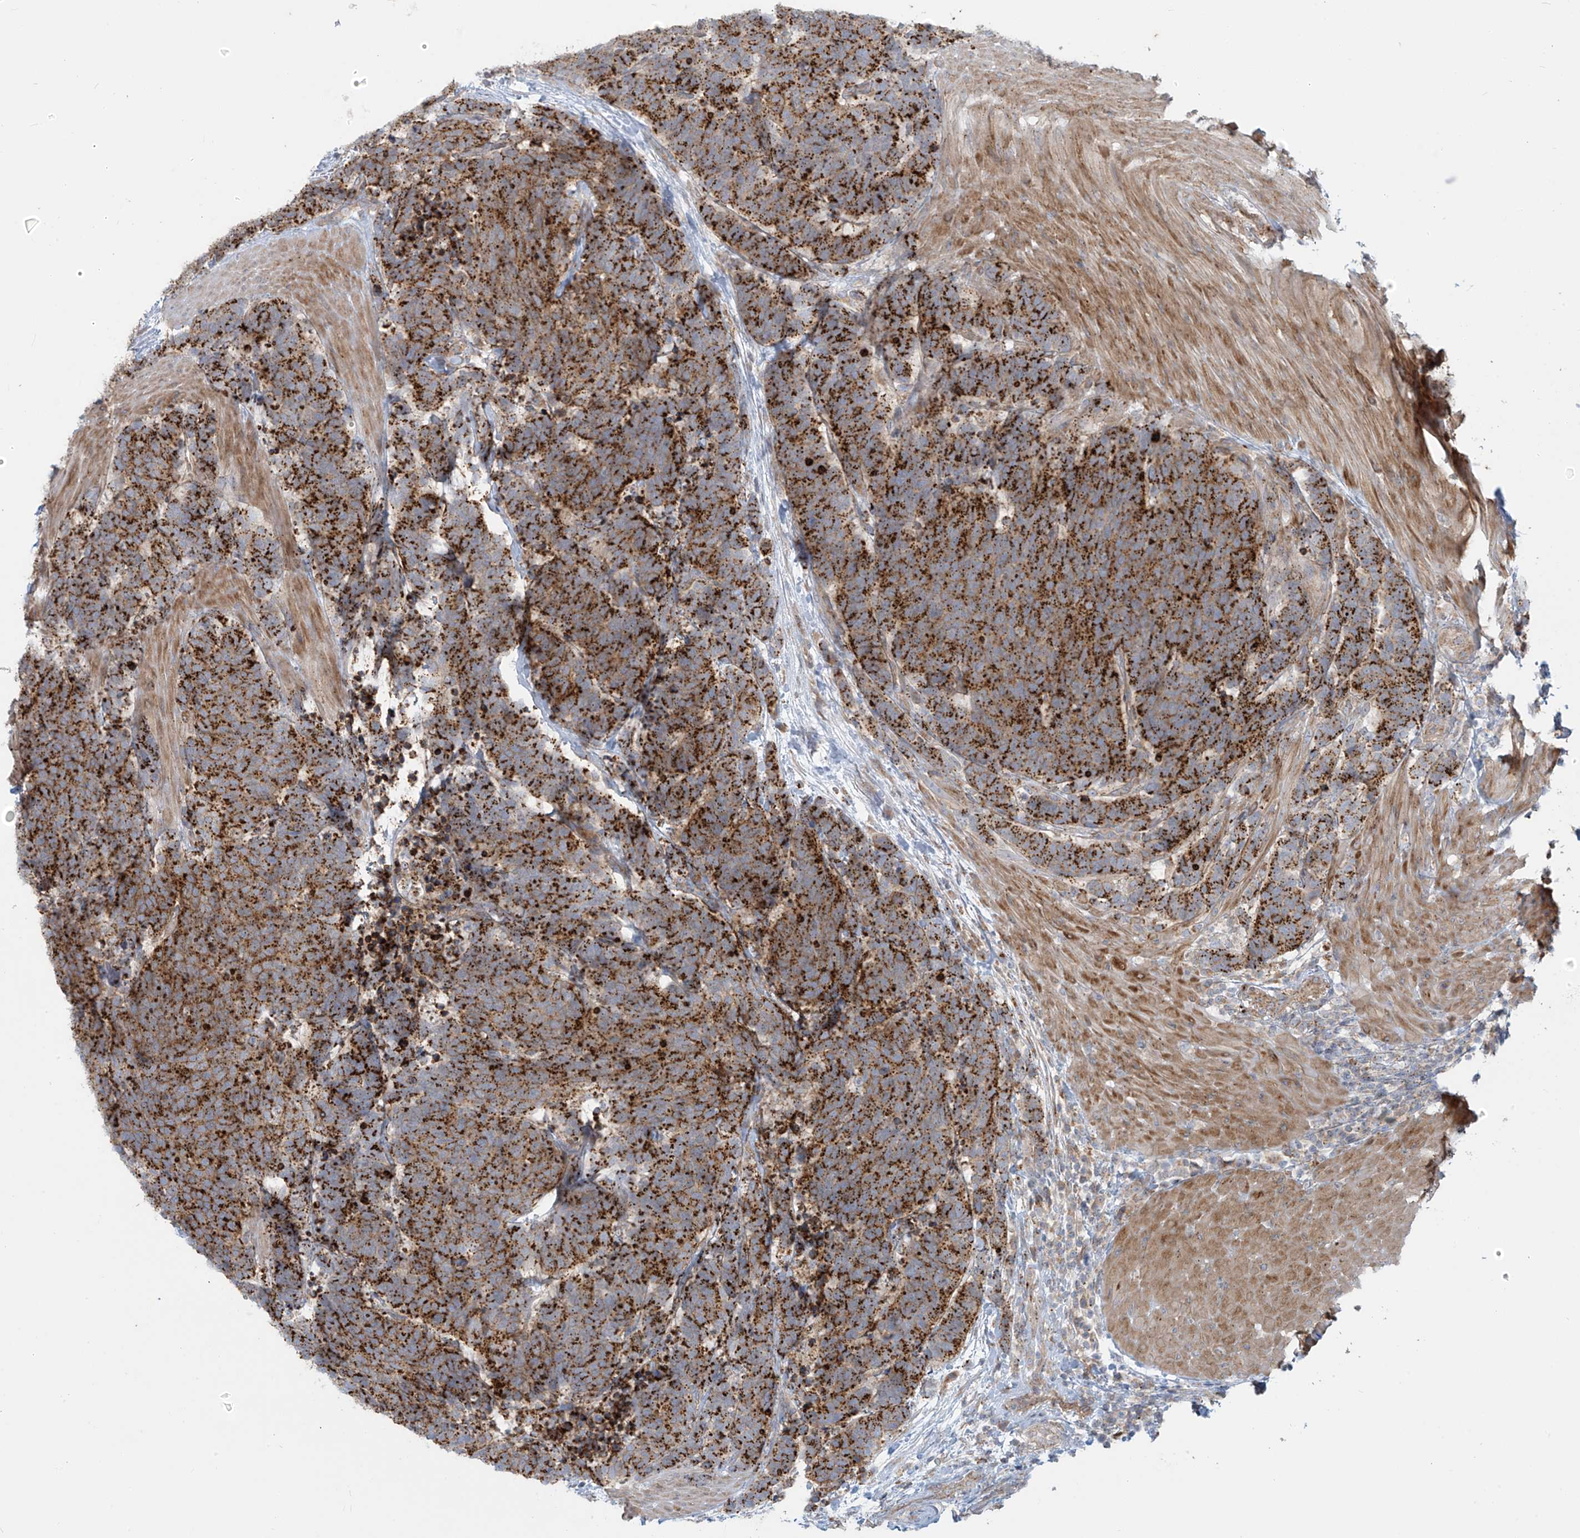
{"staining": {"intensity": "strong", "quantity": ">75%", "location": "cytoplasmic/membranous"}, "tissue": "carcinoid", "cell_type": "Tumor cells", "image_type": "cancer", "snomed": [{"axis": "morphology", "description": "Carcinoma, NOS"}, {"axis": "morphology", "description": "Carcinoid, malignant, NOS"}, {"axis": "topography", "description": "Urinary bladder"}], "caption": "Tumor cells display high levels of strong cytoplasmic/membranous staining in approximately >75% of cells in carcinoid. (Brightfield microscopy of DAB IHC at high magnification).", "gene": "LZTS3", "patient": {"sex": "male", "age": 57}}